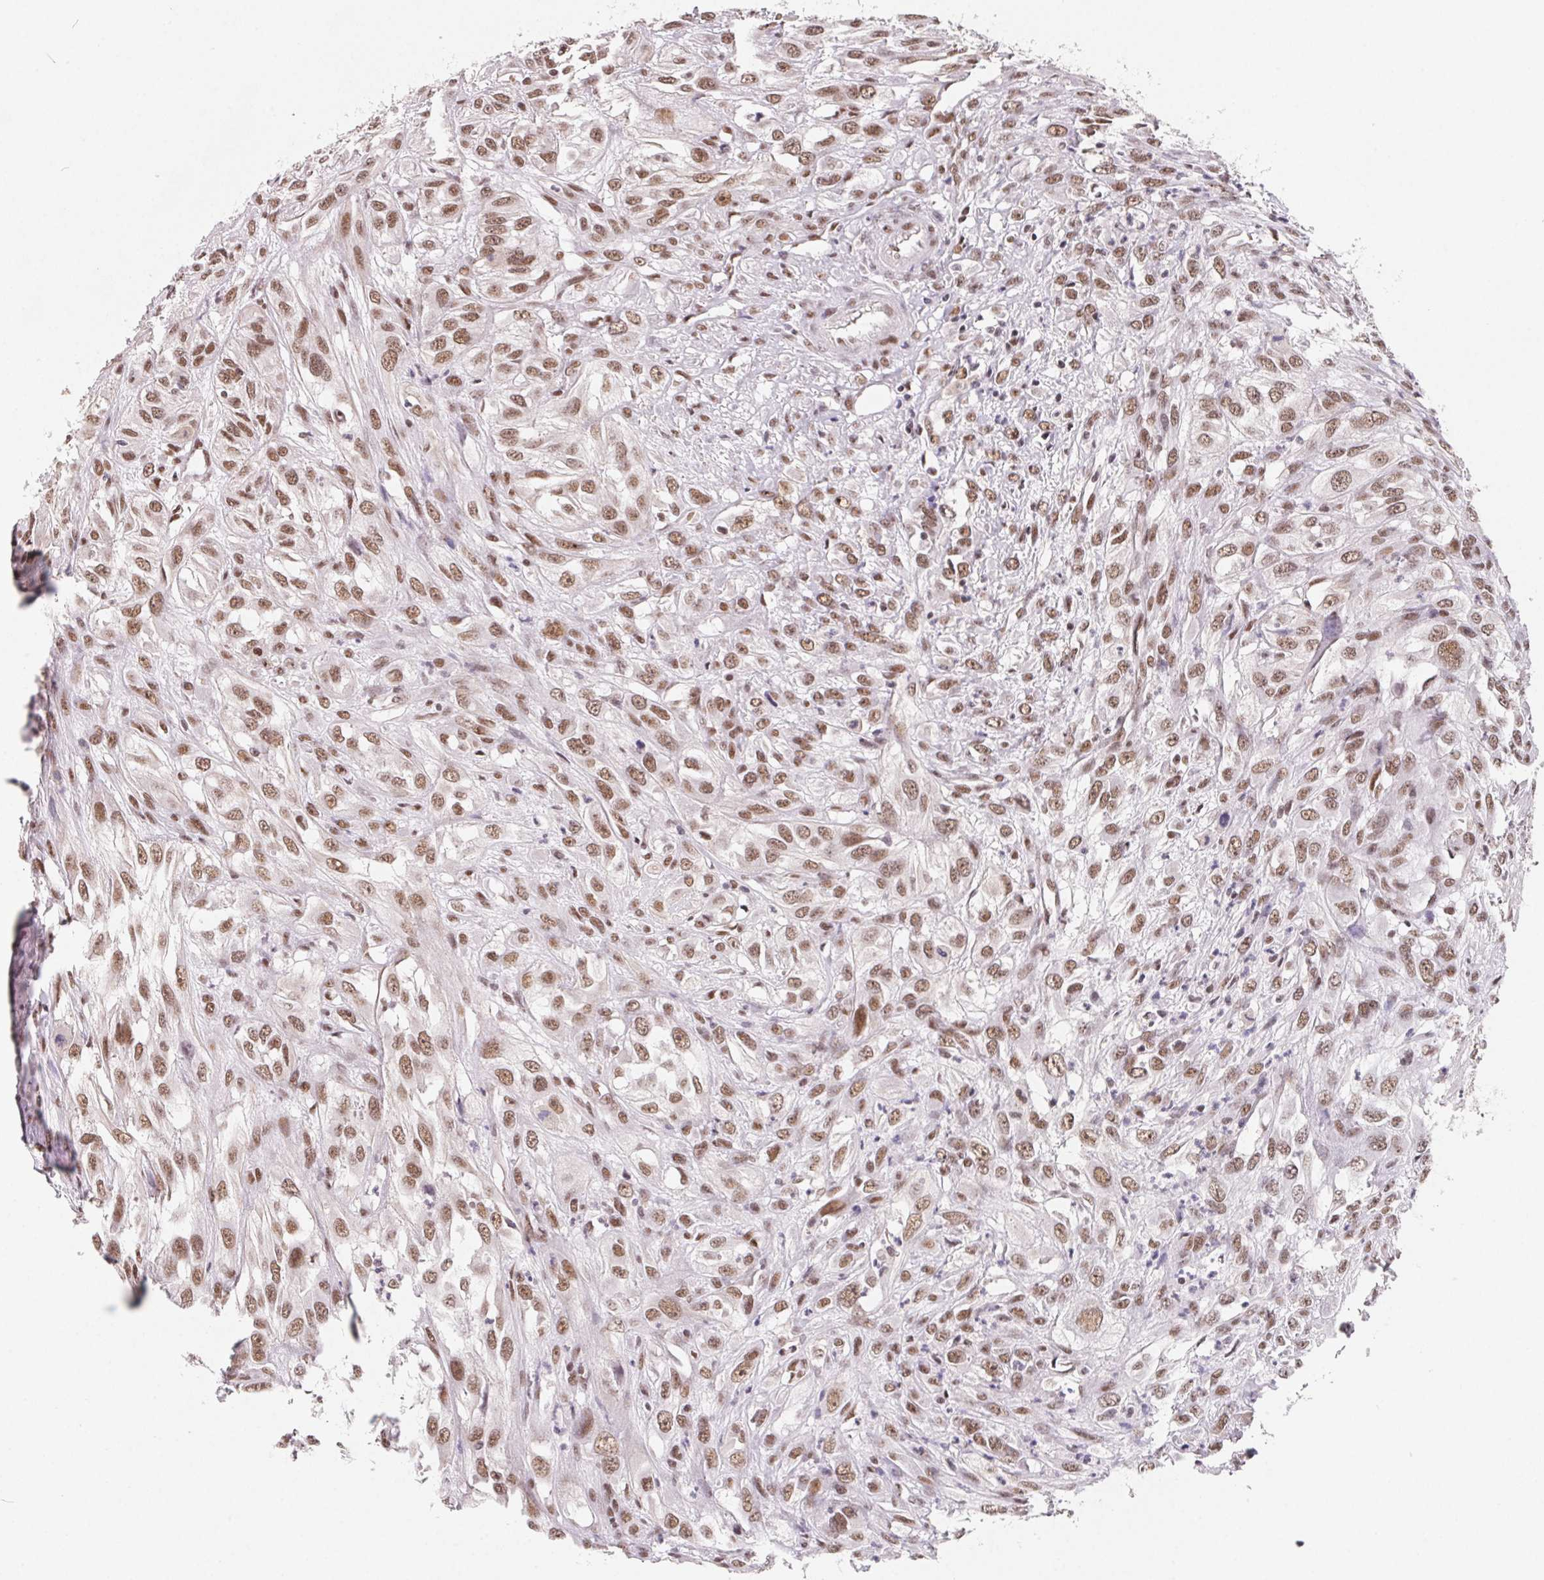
{"staining": {"intensity": "moderate", "quantity": ">75%", "location": "nuclear"}, "tissue": "urothelial cancer", "cell_type": "Tumor cells", "image_type": "cancer", "snomed": [{"axis": "morphology", "description": "Urothelial carcinoma, High grade"}, {"axis": "topography", "description": "Urinary bladder"}], "caption": "This micrograph shows immunohistochemistry (IHC) staining of human urothelial cancer, with medium moderate nuclear positivity in approximately >75% of tumor cells.", "gene": "TCERG1", "patient": {"sex": "male", "age": 67}}